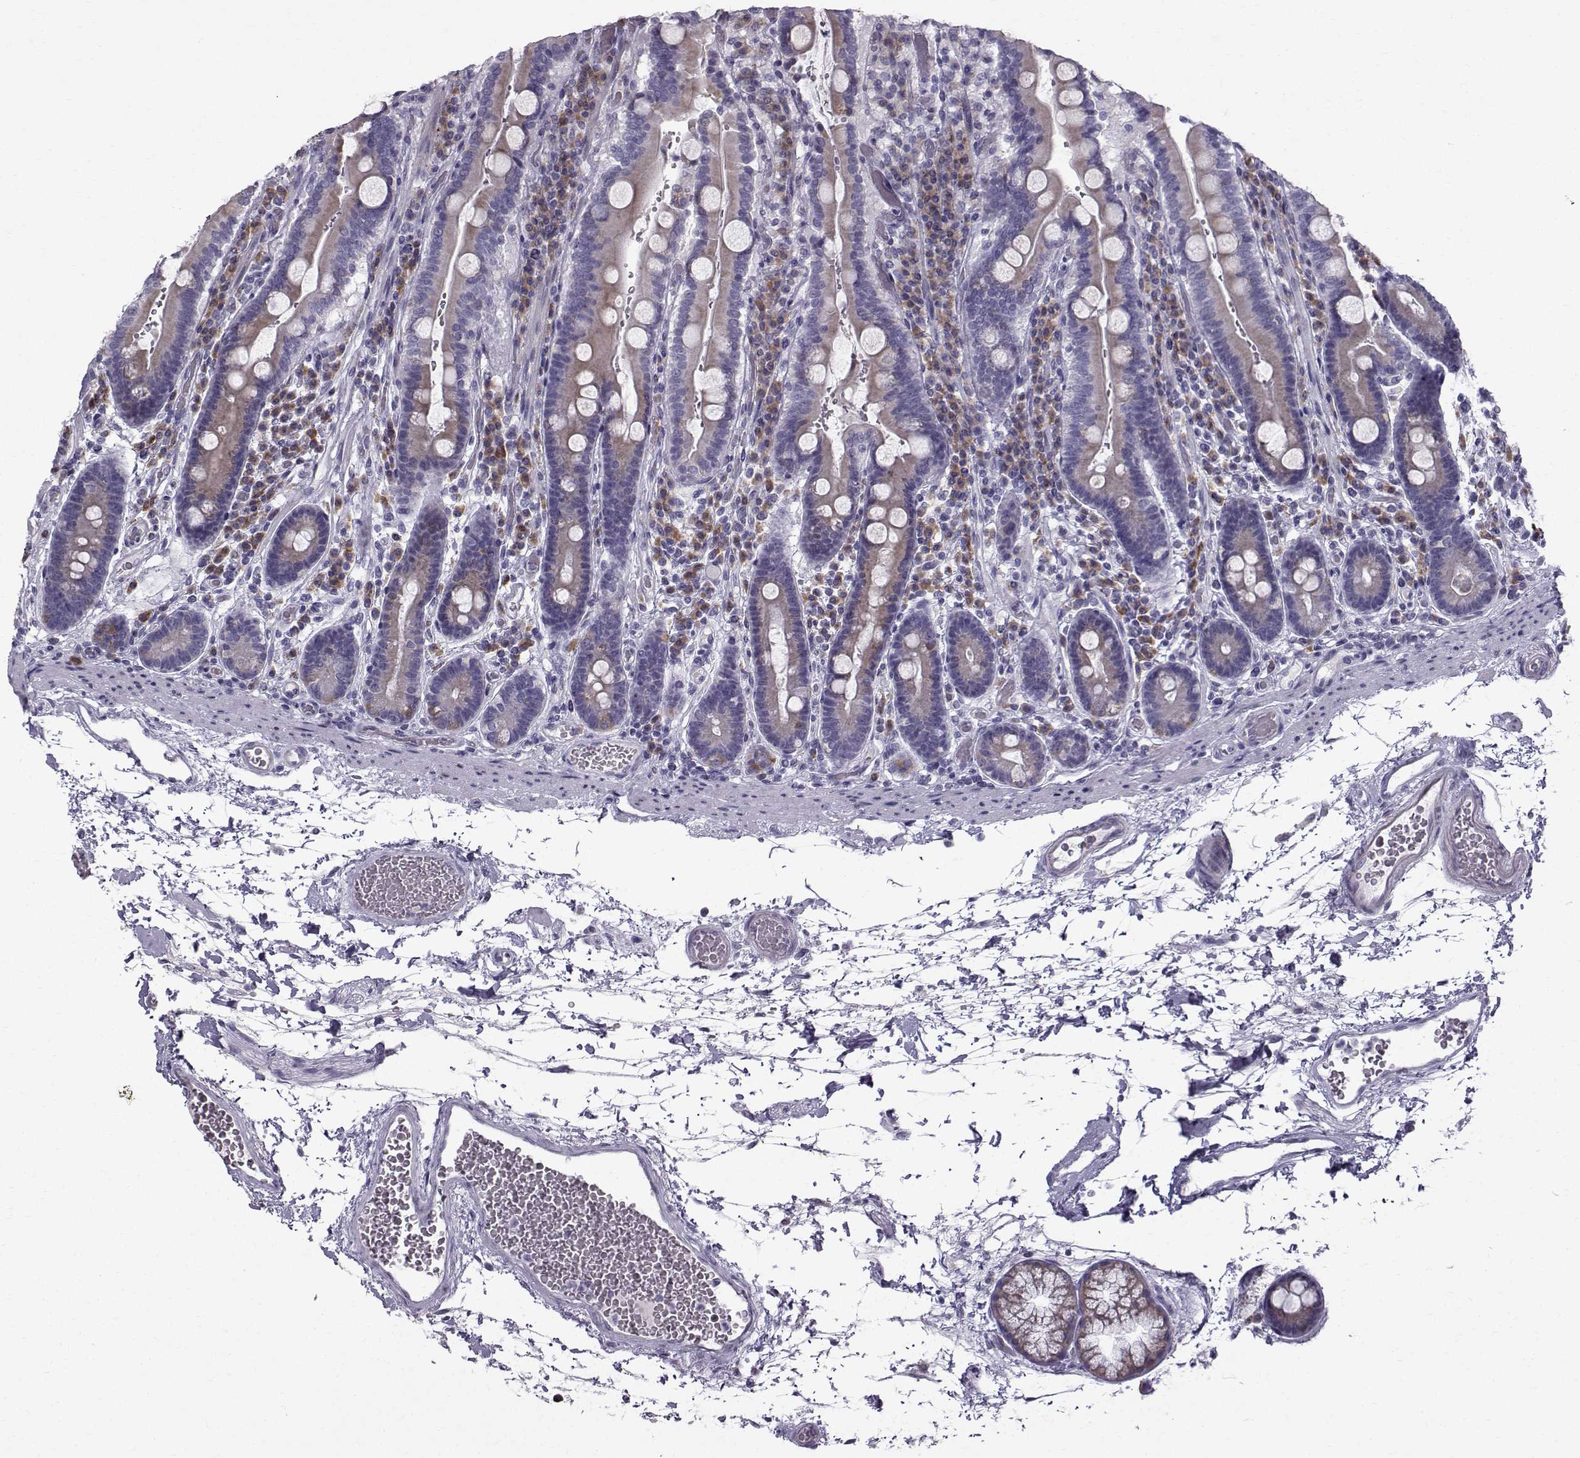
{"staining": {"intensity": "weak", "quantity": ">75%", "location": "cytoplasmic/membranous"}, "tissue": "duodenum", "cell_type": "Glandular cells", "image_type": "normal", "snomed": [{"axis": "morphology", "description": "Normal tissue, NOS"}, {"axis": "topography", "description": "Duodenum"}], "caption": "This photomicrograph shows benign duodenum stained with IHC to label a protein in brown. The cytoplasmic/membranous of glandular cells show weak positivity for the protein. Nuclei are counter-stained blue.", "gene": "ROPN1B", "patient": {"sex": "female", "age": 62}}